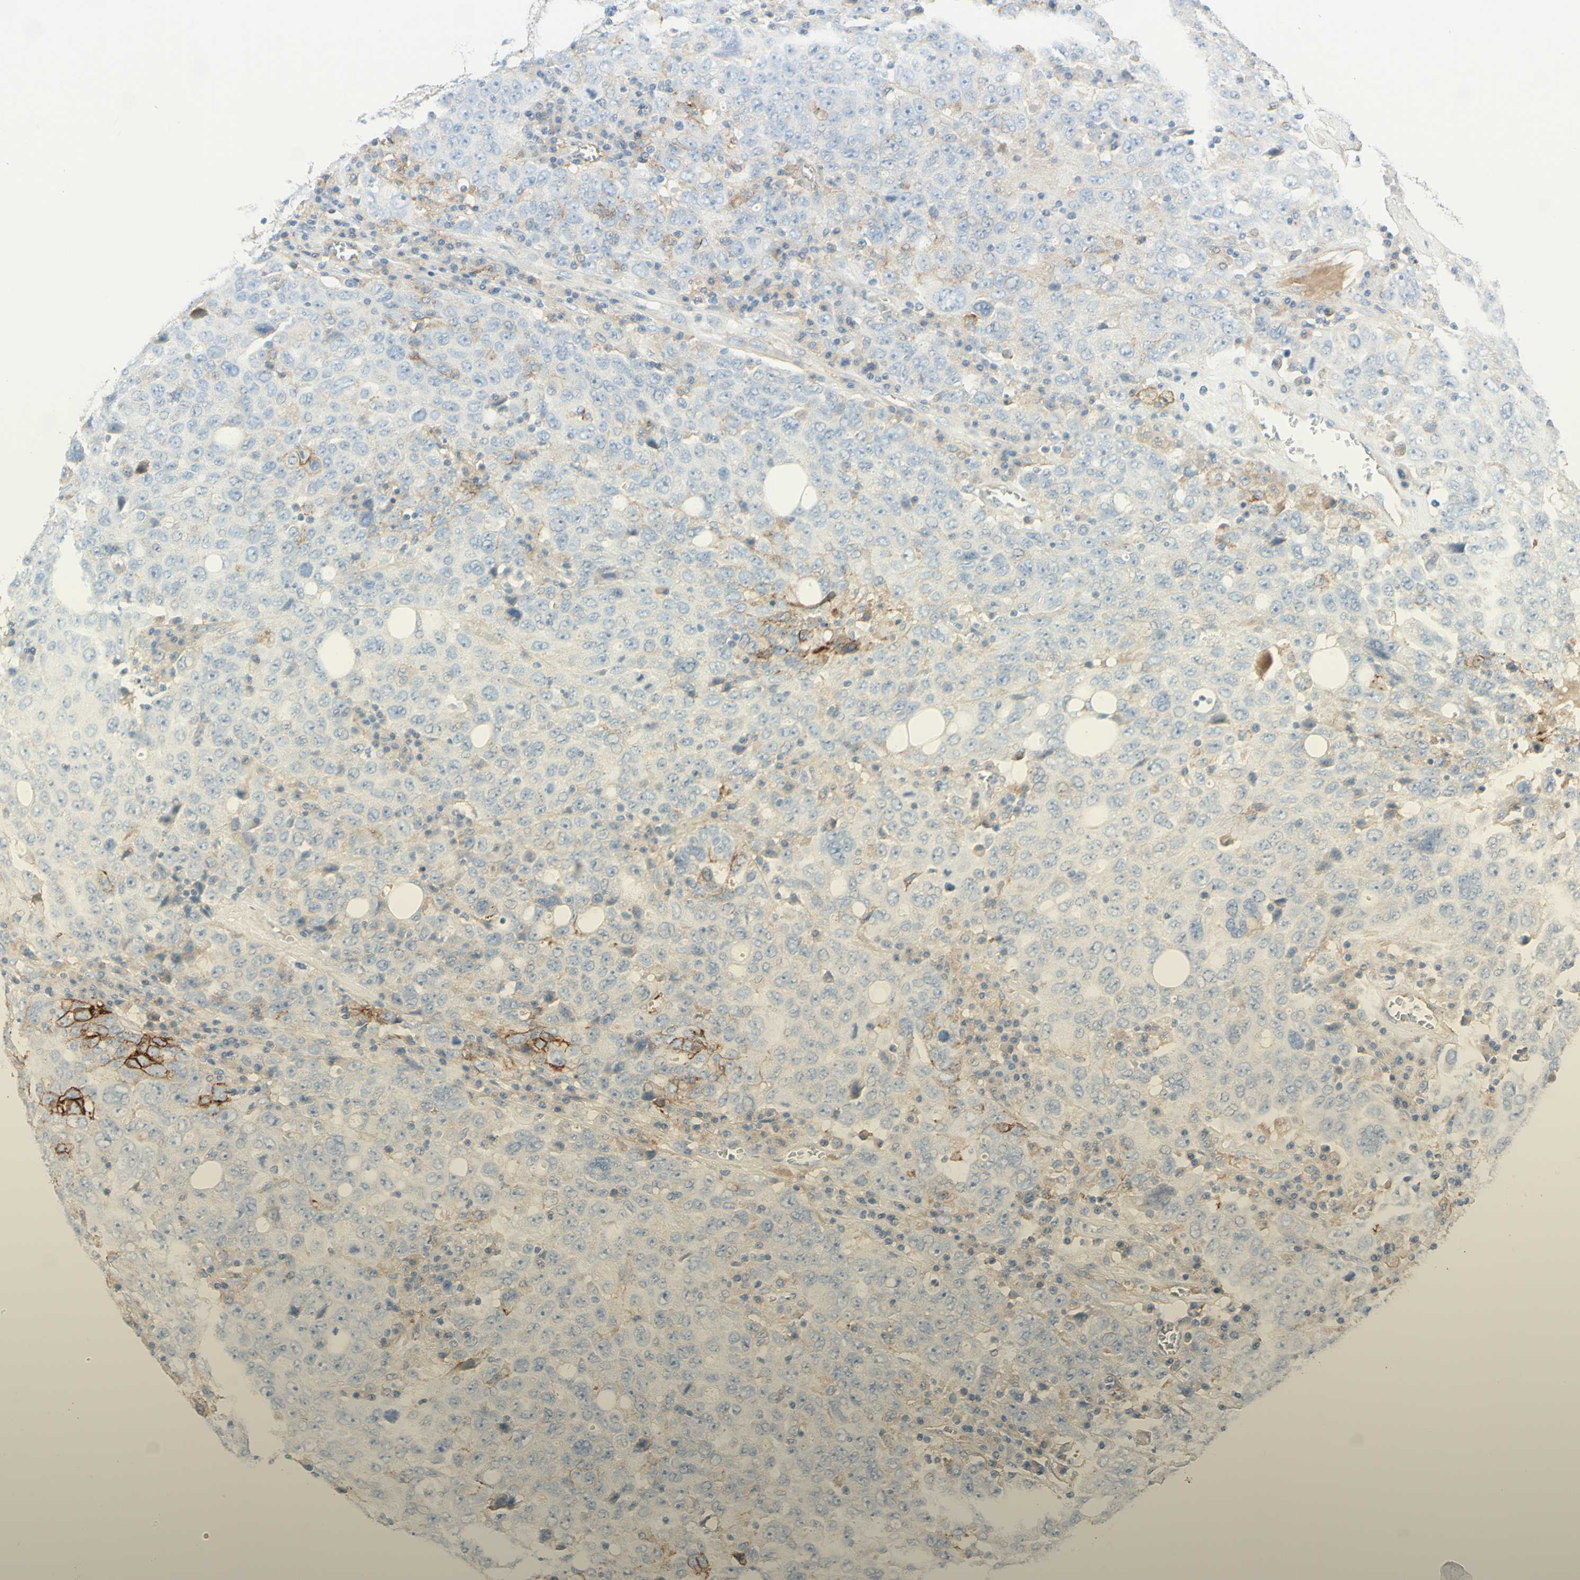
{"staining": {"intensity": "weak", "quantity": "<25%", "location": "cytoplasmic/membranous"}, "tissue": "ovarian cancer", "cell_type": "Tumor cells", "image_type": "cancer", "snomed": [{"axis": "morphology", "description": "Carcinoma, endometroid"}, {"axis": "topography", "description": "Ovary"}], "caption": "Tumor cells show no significant expression in ovarian cancer. (DAB IHC with hematoxylin counter stain).", "gene": "ALCAM", "patient": {"sex": "female", "age": 62}}